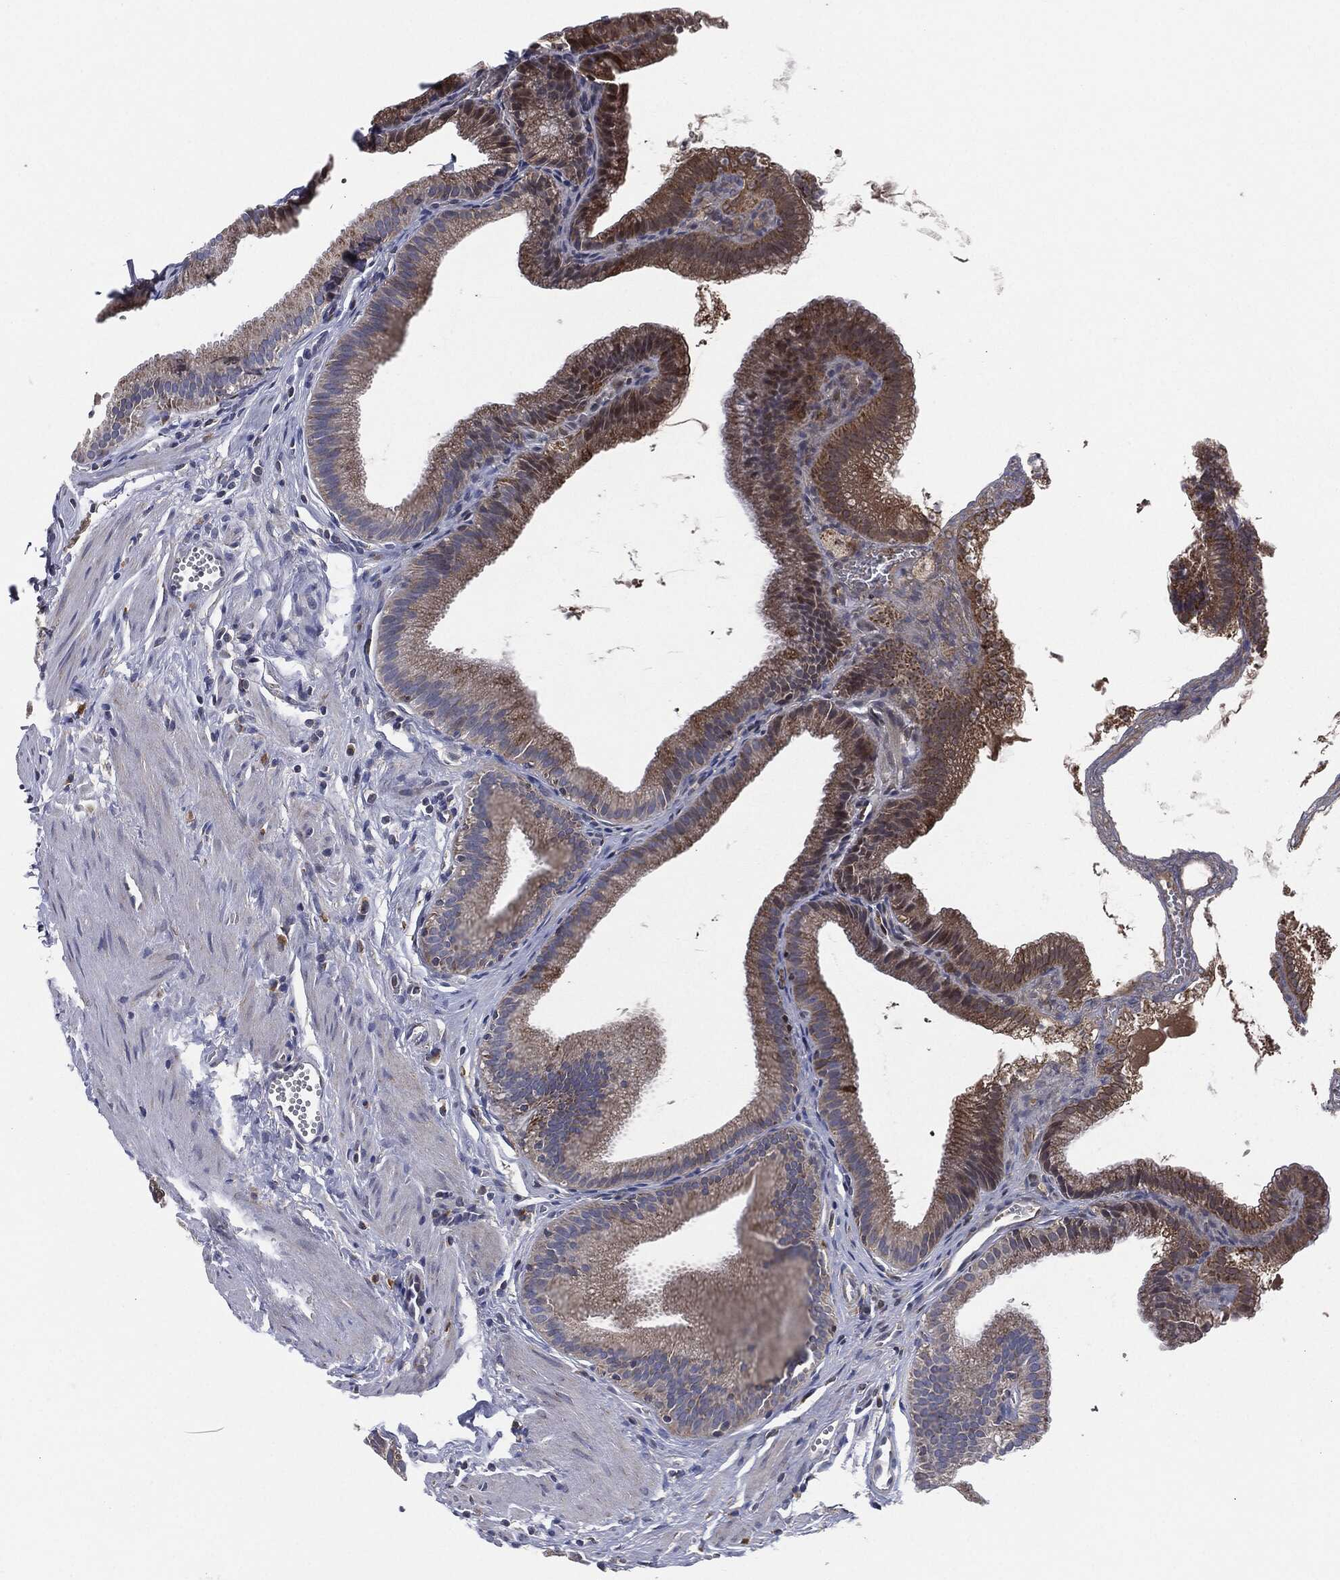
{"staining": {"intensity": "moderate", "quantity": ">75%", "location": "cytoplasmic/membranous"}, "tissue": "gallbladder", "cell_type": "Glandular cells", "image_type": "normal", "snomed": [{"axis": "morphology", "description": "Normal tissue, NOS"}, {"axis": "topography", "description": "Gallbladder"}], "caption": "Immunohistochemistry (IHC) histopathology image of unremarkable gallbladder: gallbladder stained using immunohistochemistry exhibits medium levels of moderate protein expression localized specifically in the cytoplasmic/membranous of glandular cells, appearing as a cytoplasmic/membranous brown color.", "gene": "TMEM11", "patient": {"sex": "male", "age": 38}}